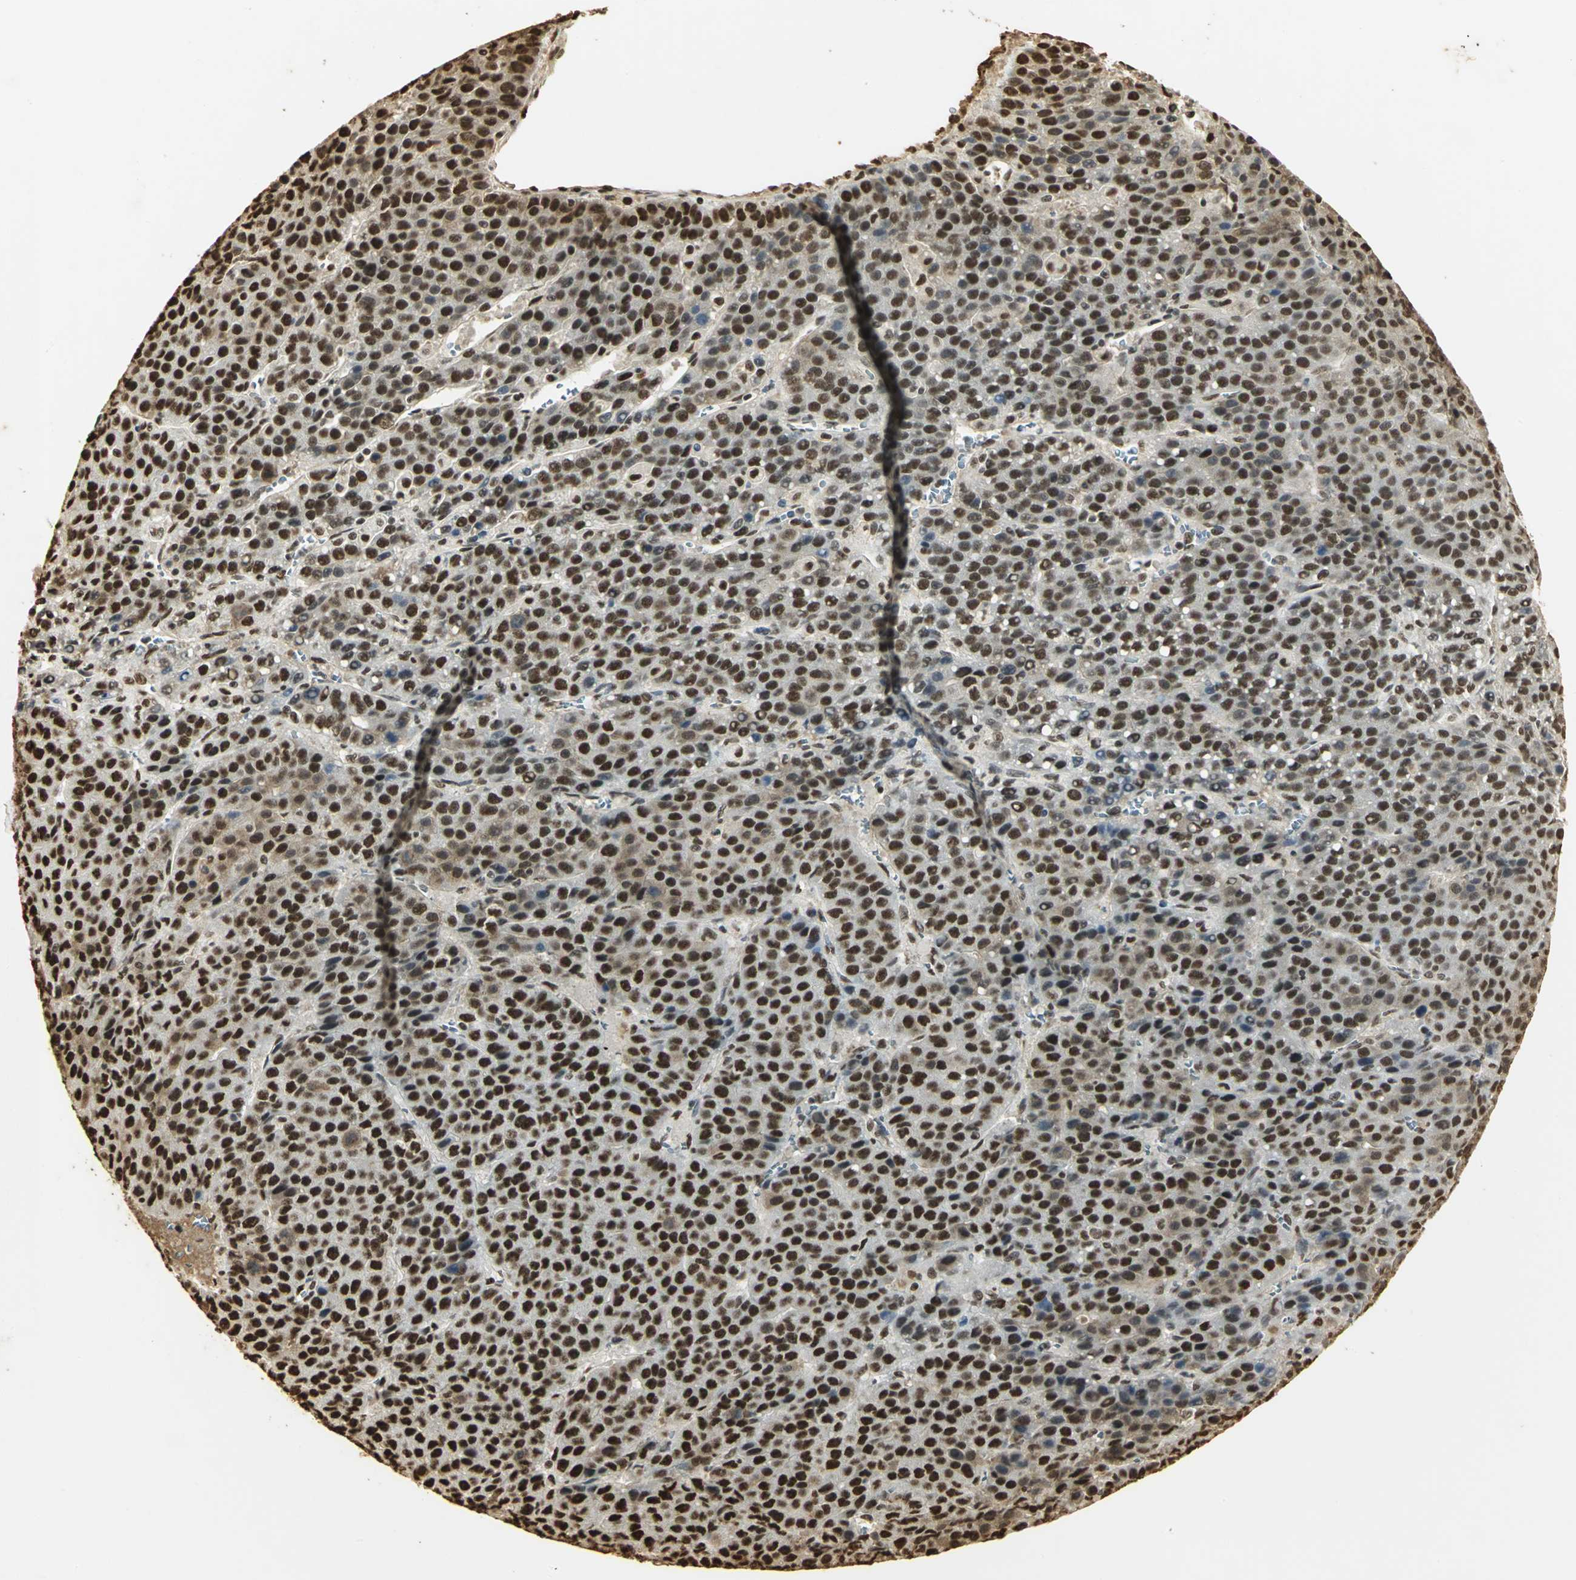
{"staining": {"intensity": "strong", "quantity": ">75%", "location": "cytoplasmic/membranous,nuclear"}, "tissue": "liver cancer", "cell_type": "Tumor cells", "image_type": "cancer", "snomed": [{"axis": "morphology", "description": "Carcinoma, Hepatocellular, NOS"}, {"axis": "topography", "description": "Liver"}], "caption": "This image exhibits immunohistochemistry staining of human liver hepatocellular carcinoma, with high strong cytoplasmic/membranous and nuclear positivity in about >75% of tumor cells.", "gene": "SET", "patient": {"sex": "female", "age": 53}}